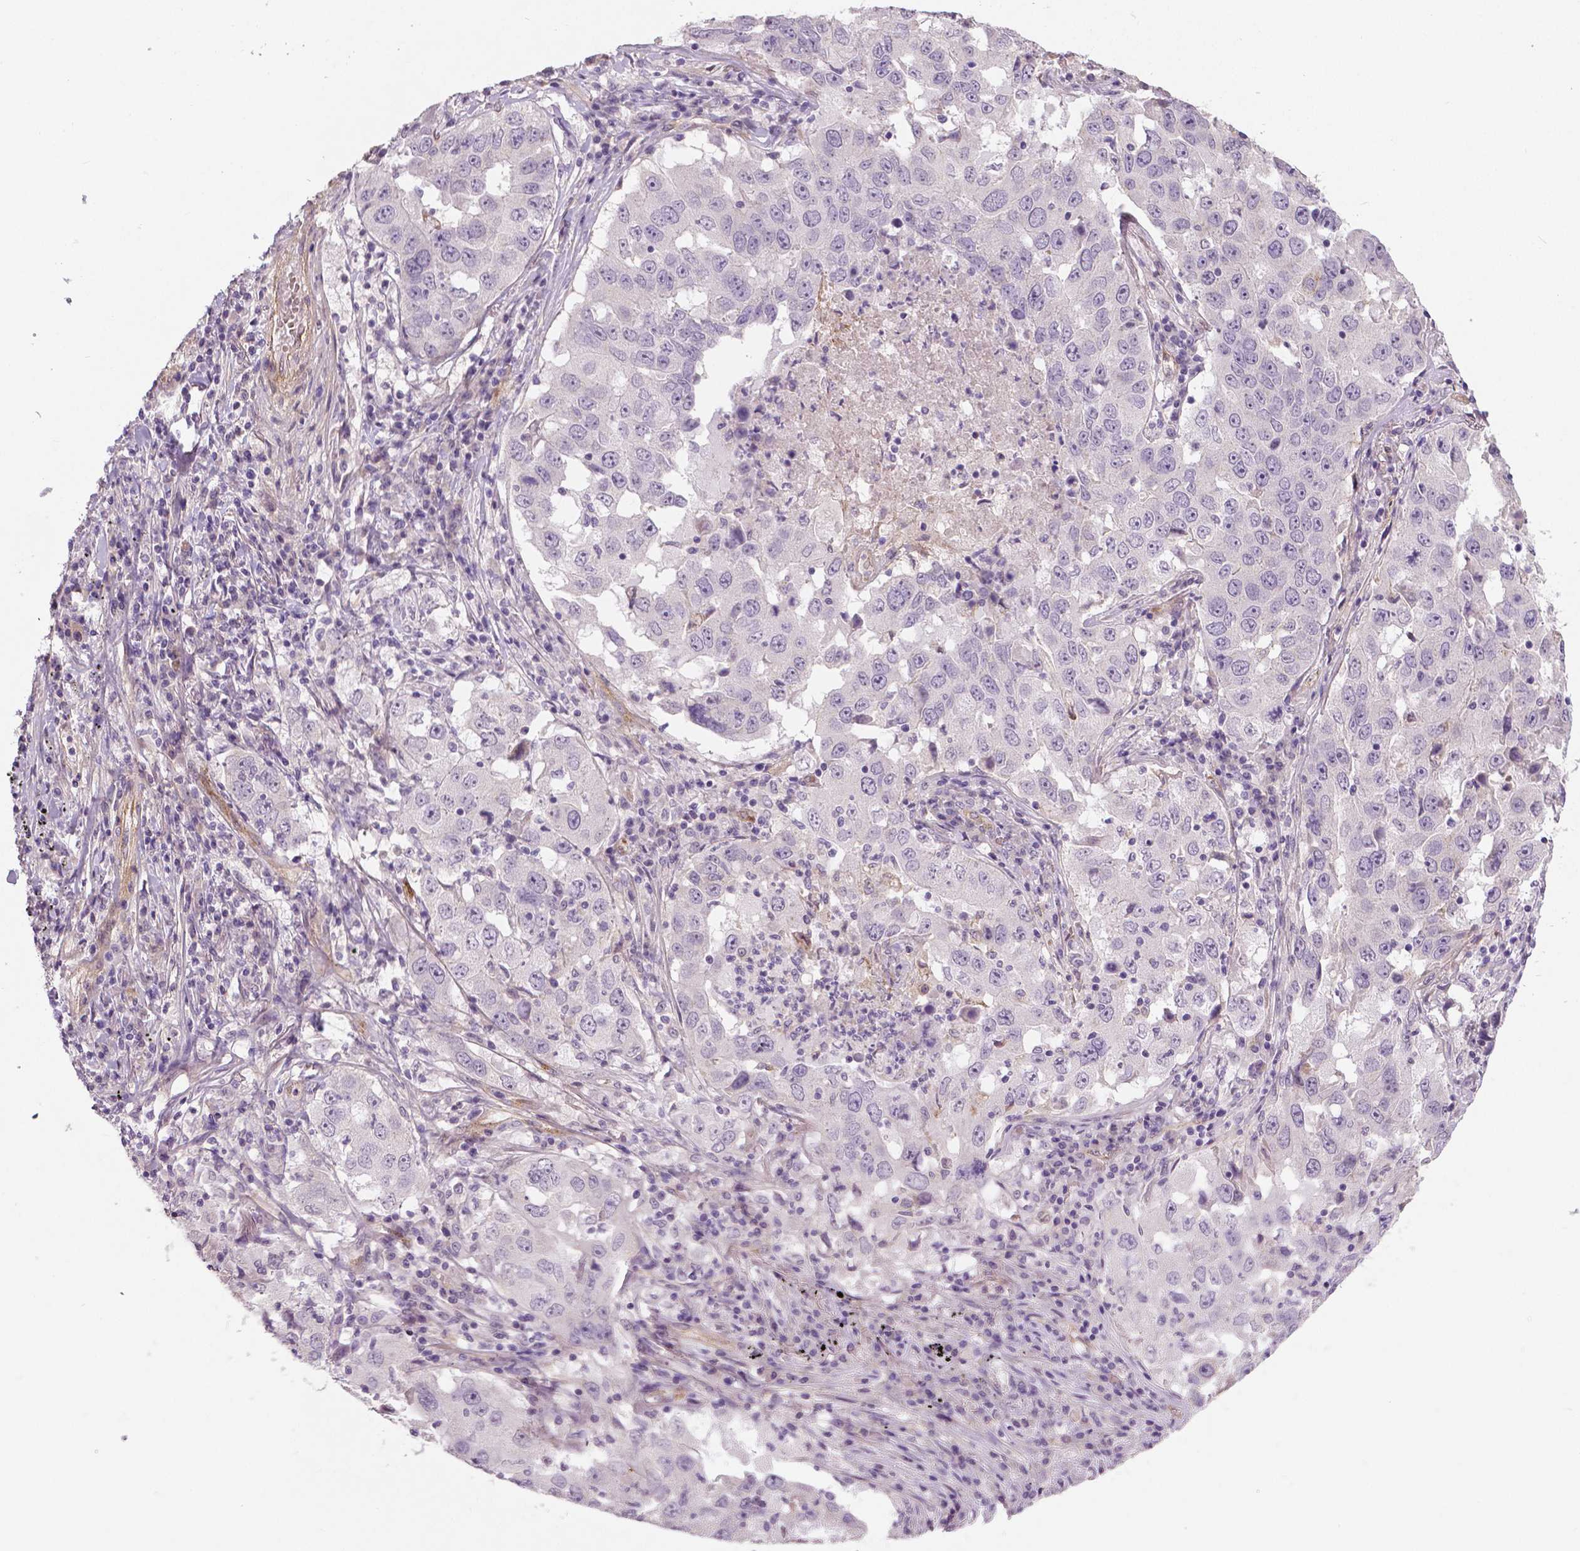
{"staining": {"intensity": "negative", "quantity": "none", "location": "none"}, "tissue": "lung cancer", "cell_type": "Tumor cells", "image_type": "cancer", "snomed": [{"axis": "morphology", "description": "Adenocarcinoma, NOS"}, {"axis": "topography", "description": "Lung"}], "caption": "The photomicrograph displays no significant expression in tumor cells of lung cancer (adenocarcinoma). (Brightfield microscopy of DAB immunohistochemistry at high magnification).", "gene": "FLT1", "patient": {"sex": "male", "age": 73}}